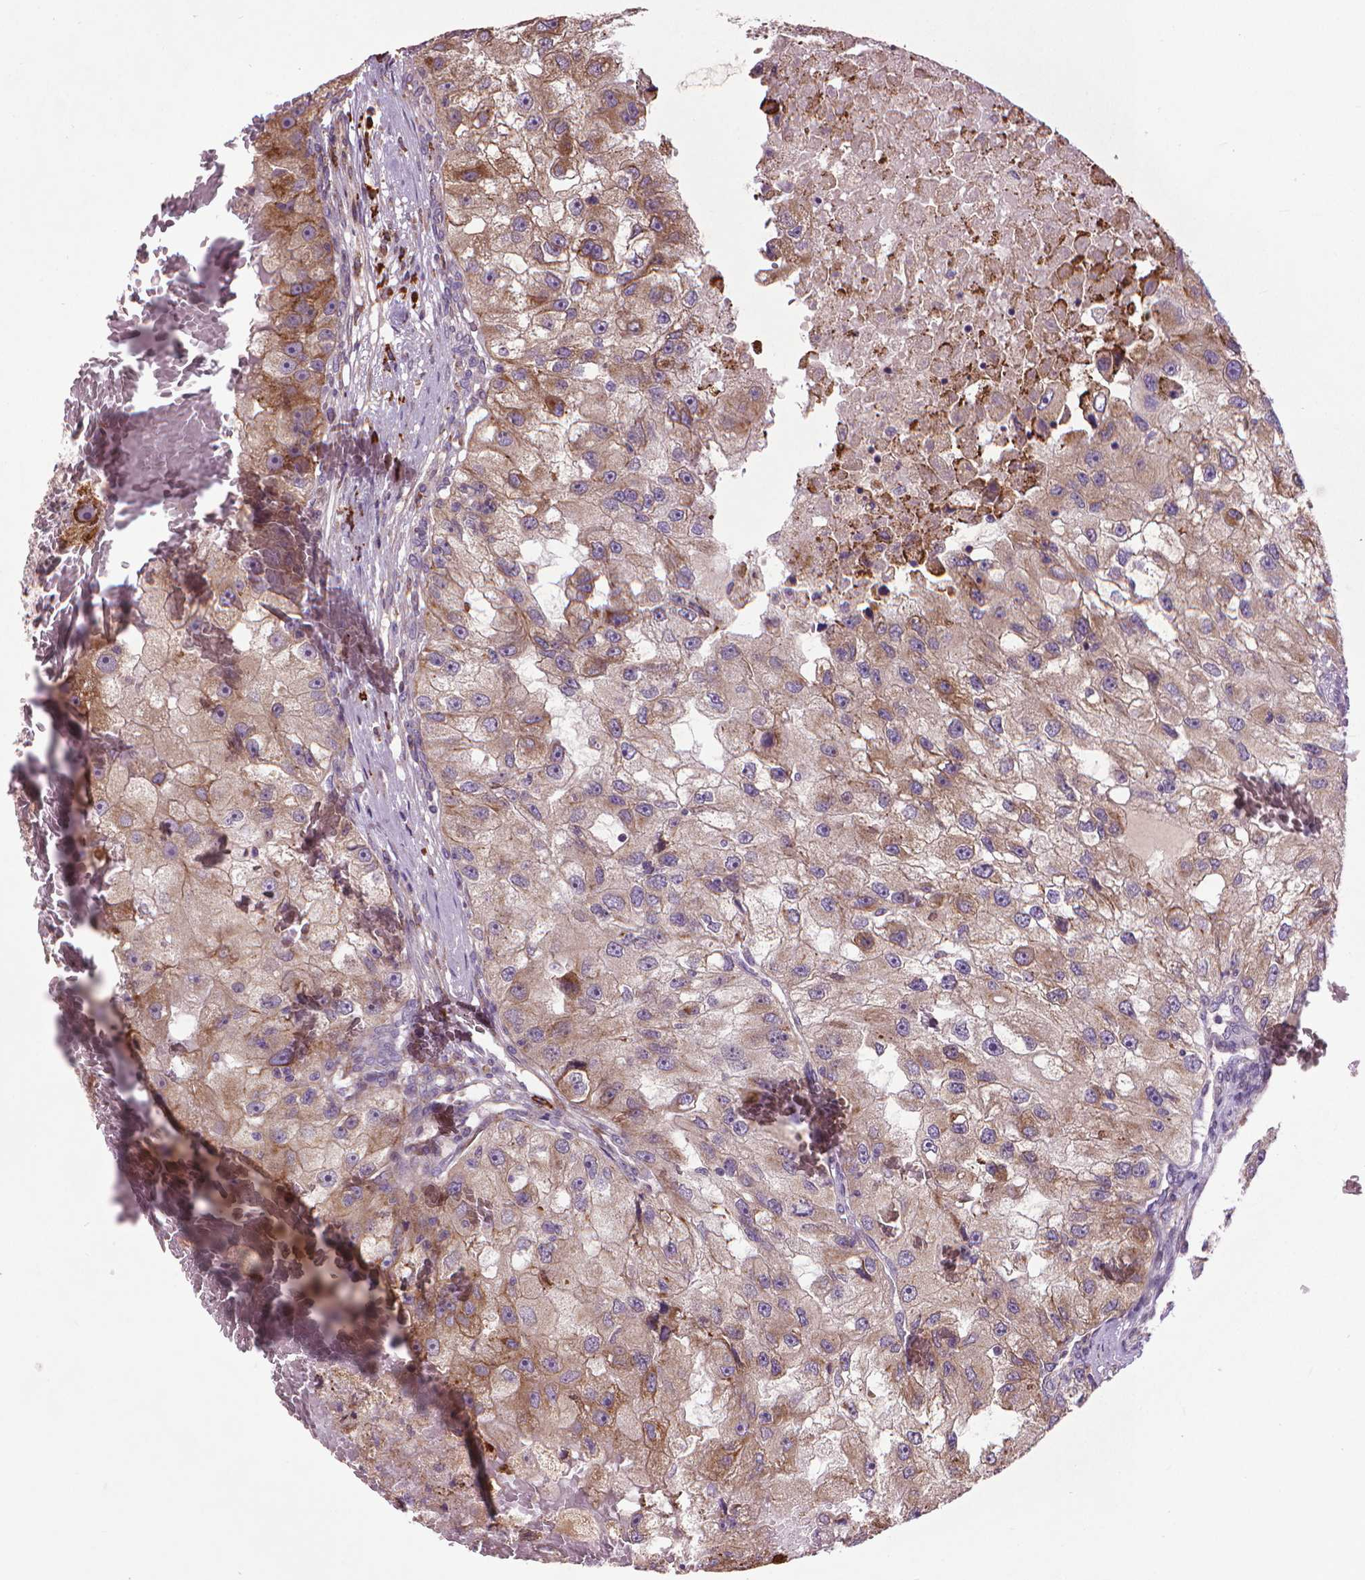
{"staining": {"intensity": "weak", "quantity": "25%-75%", "location": "cytoplasmic/membranous"}, "tissue": "renal cancer", "cell_type": "Tumor cells", "image_type": "cancer", "snomed": [{"axis": "morphology", "description": "Adenocarcinoma, NOS"}, {"axis": "topography", "description": "Kidney"}], "caption": "High-power microscopy captured an immunohistochemistry histopathology image of renal cancer, revealing weak cytoplasmic/membranous expression in about 25%-75% of tumor cells.", "gene": "MYH14", "patient": {"sex": "male", "age": 63}}